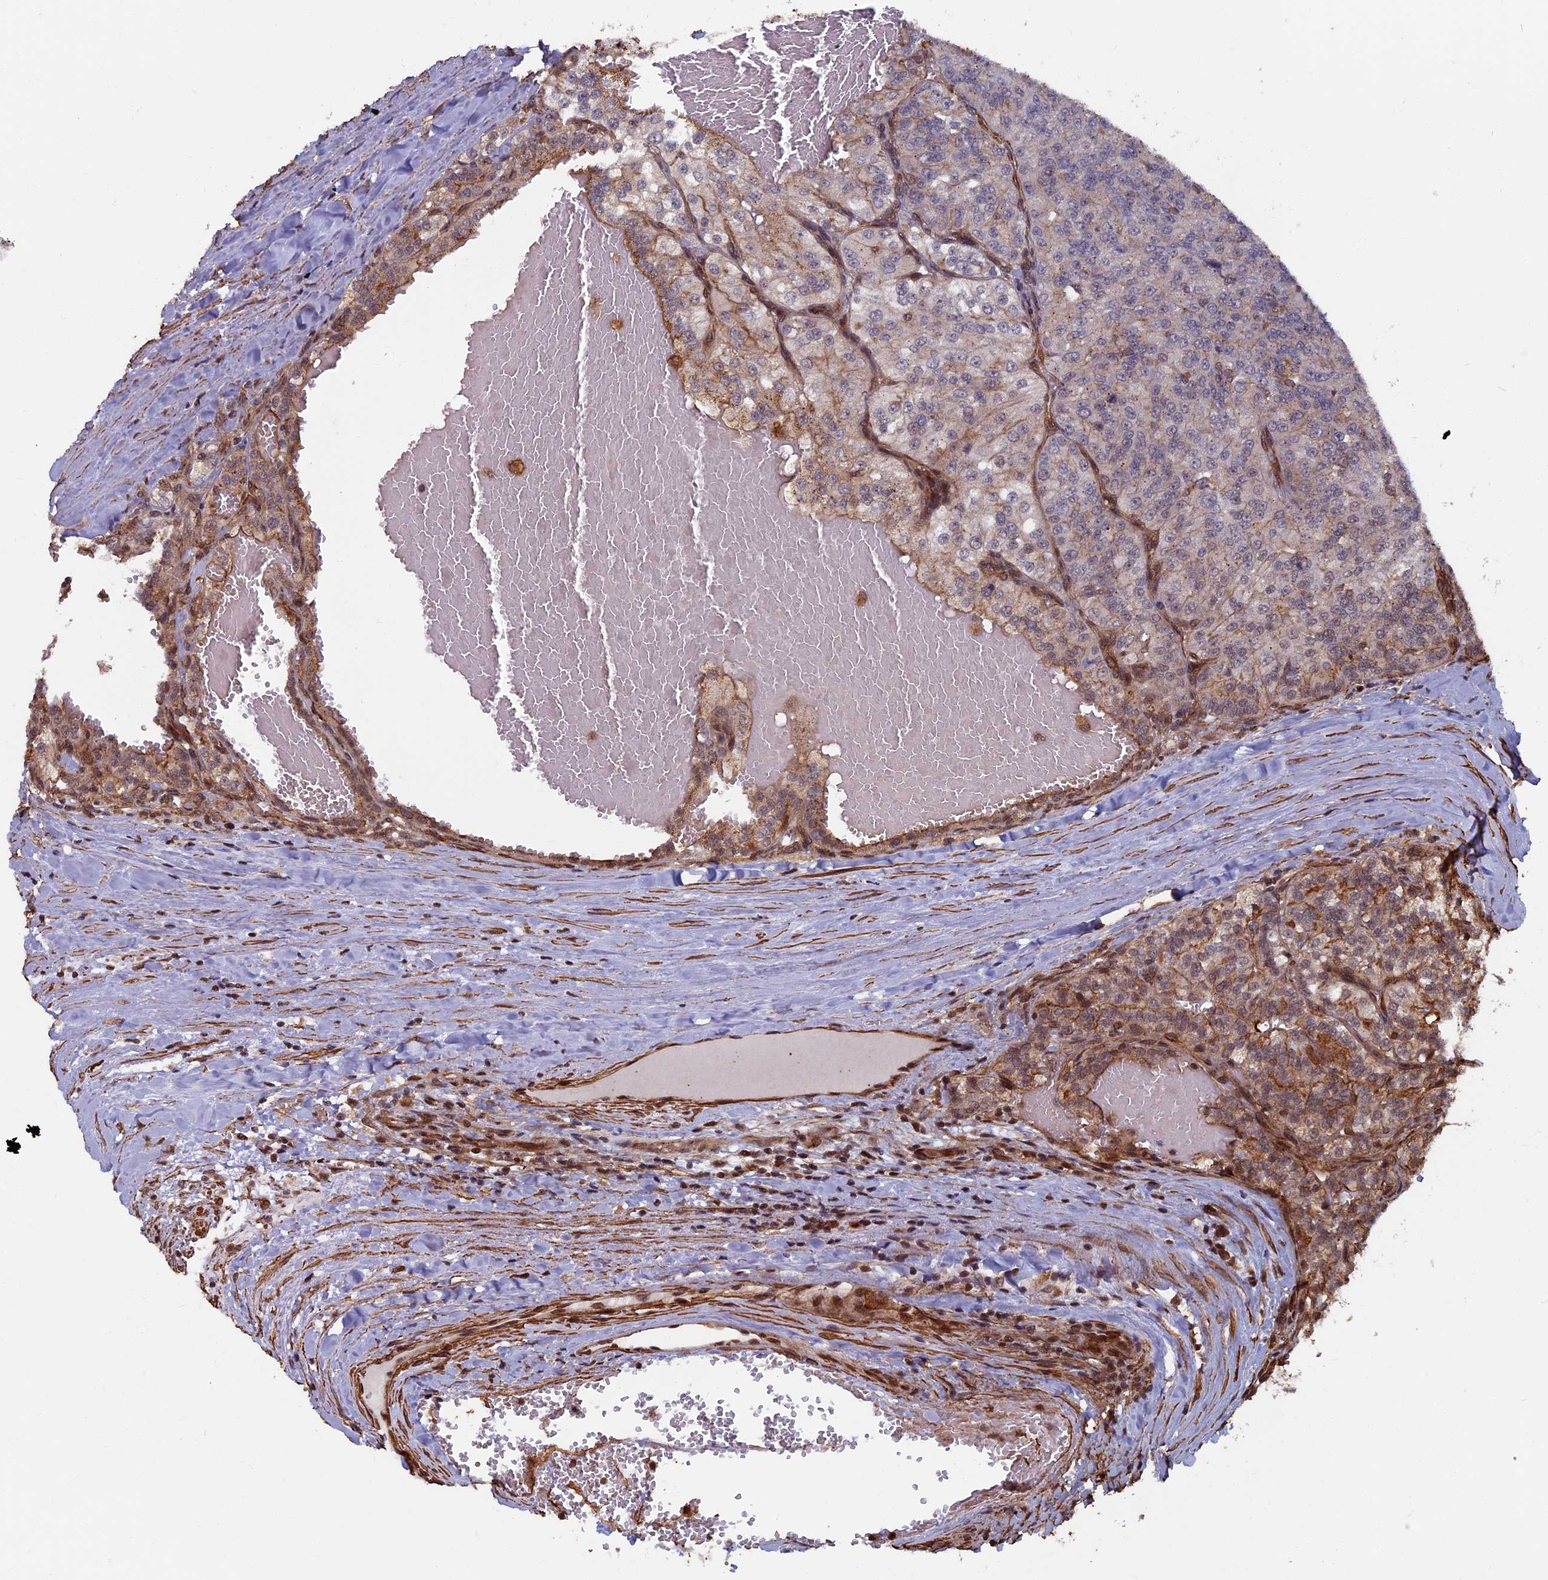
{"staining": {"intensity": "weak", "quantity": "<25%", "location": "cytoplasmic/membranous,nuclear"}, "tissue": "renal cancer", "cell_type": "Tumor cells", "image_type": "cancer", "snomed": [{"axis": "morphology", "description": "Adenocarcinoma, NOS"}, {"axis": "topography", "description": "Kidney"}], "caption": "This is an IHC micrograph of renal cancer (adenocarcinoma). There is no staining in tumor cells.", "gene": "CTDP1", "patient": {"sex": "female", "age": 63}}